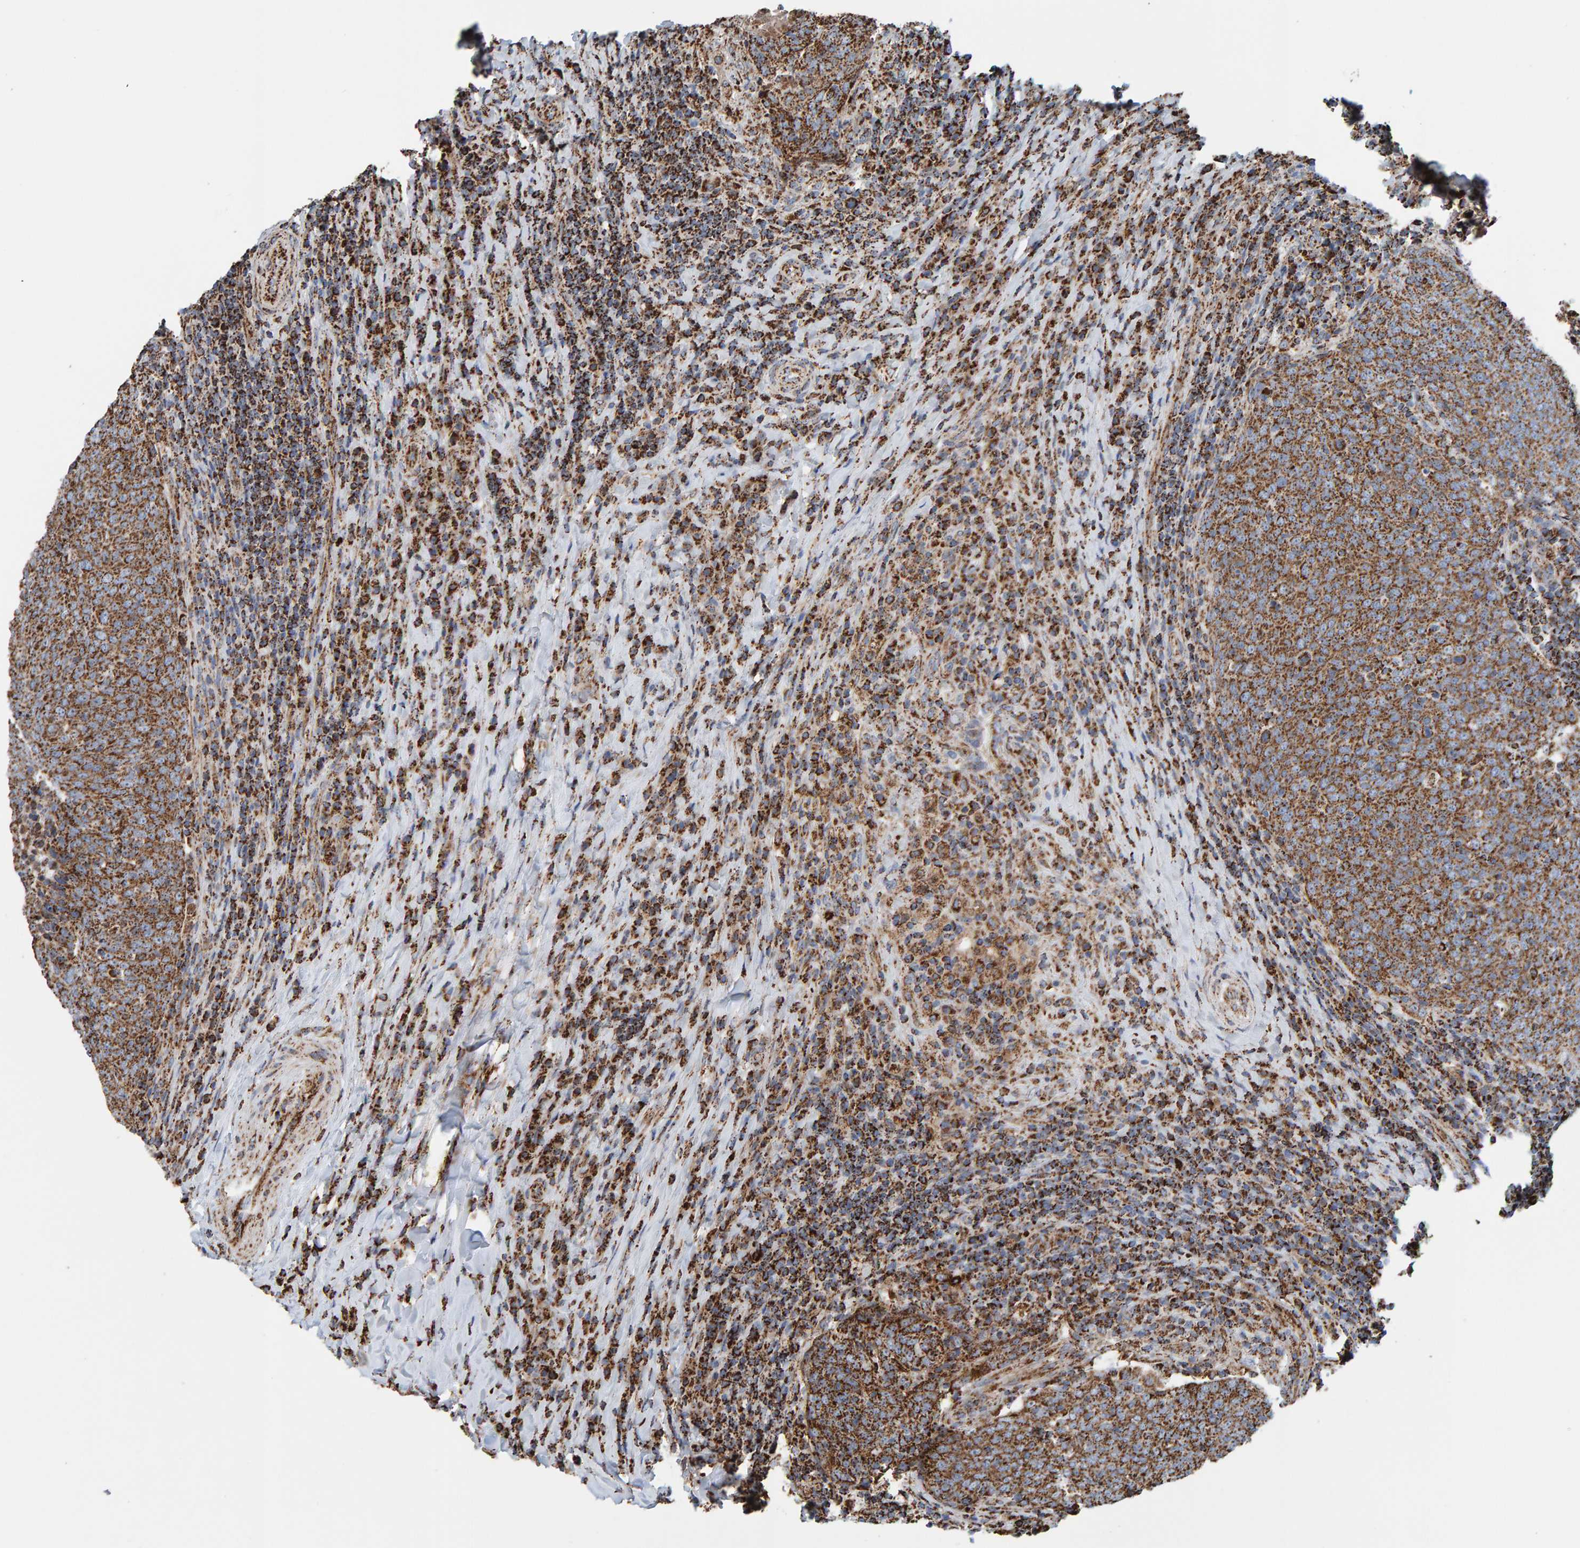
{"staining": {"intensity": "moderate", "quantity": ">75%", "location": "cytoplasmic/membranous"}, "tissue": "head and neck cancer", "cell_type": "Tumor cells", "image_type": "cancer", "snomed": [{"axis": "morphology", "description": "Squamous cell carcinoma, NOS"}, {"axis": "morphology", "description": "Squamous cell carcinoma, metastatic, NOS"}, {"axis": "topography", "description": "Lymph node"}, {"axis": "topography", "description": "Head-Neck"}], "caption": "The photomicrograph reveals staining of head and neck metastatic squamous cell carcinoma, revealing moderate cytoplasmic/membranous protein positivity (brown color) within tumor cells.", "gene": "MRPL45", "patient": {"sex": "male", "age": 62}}